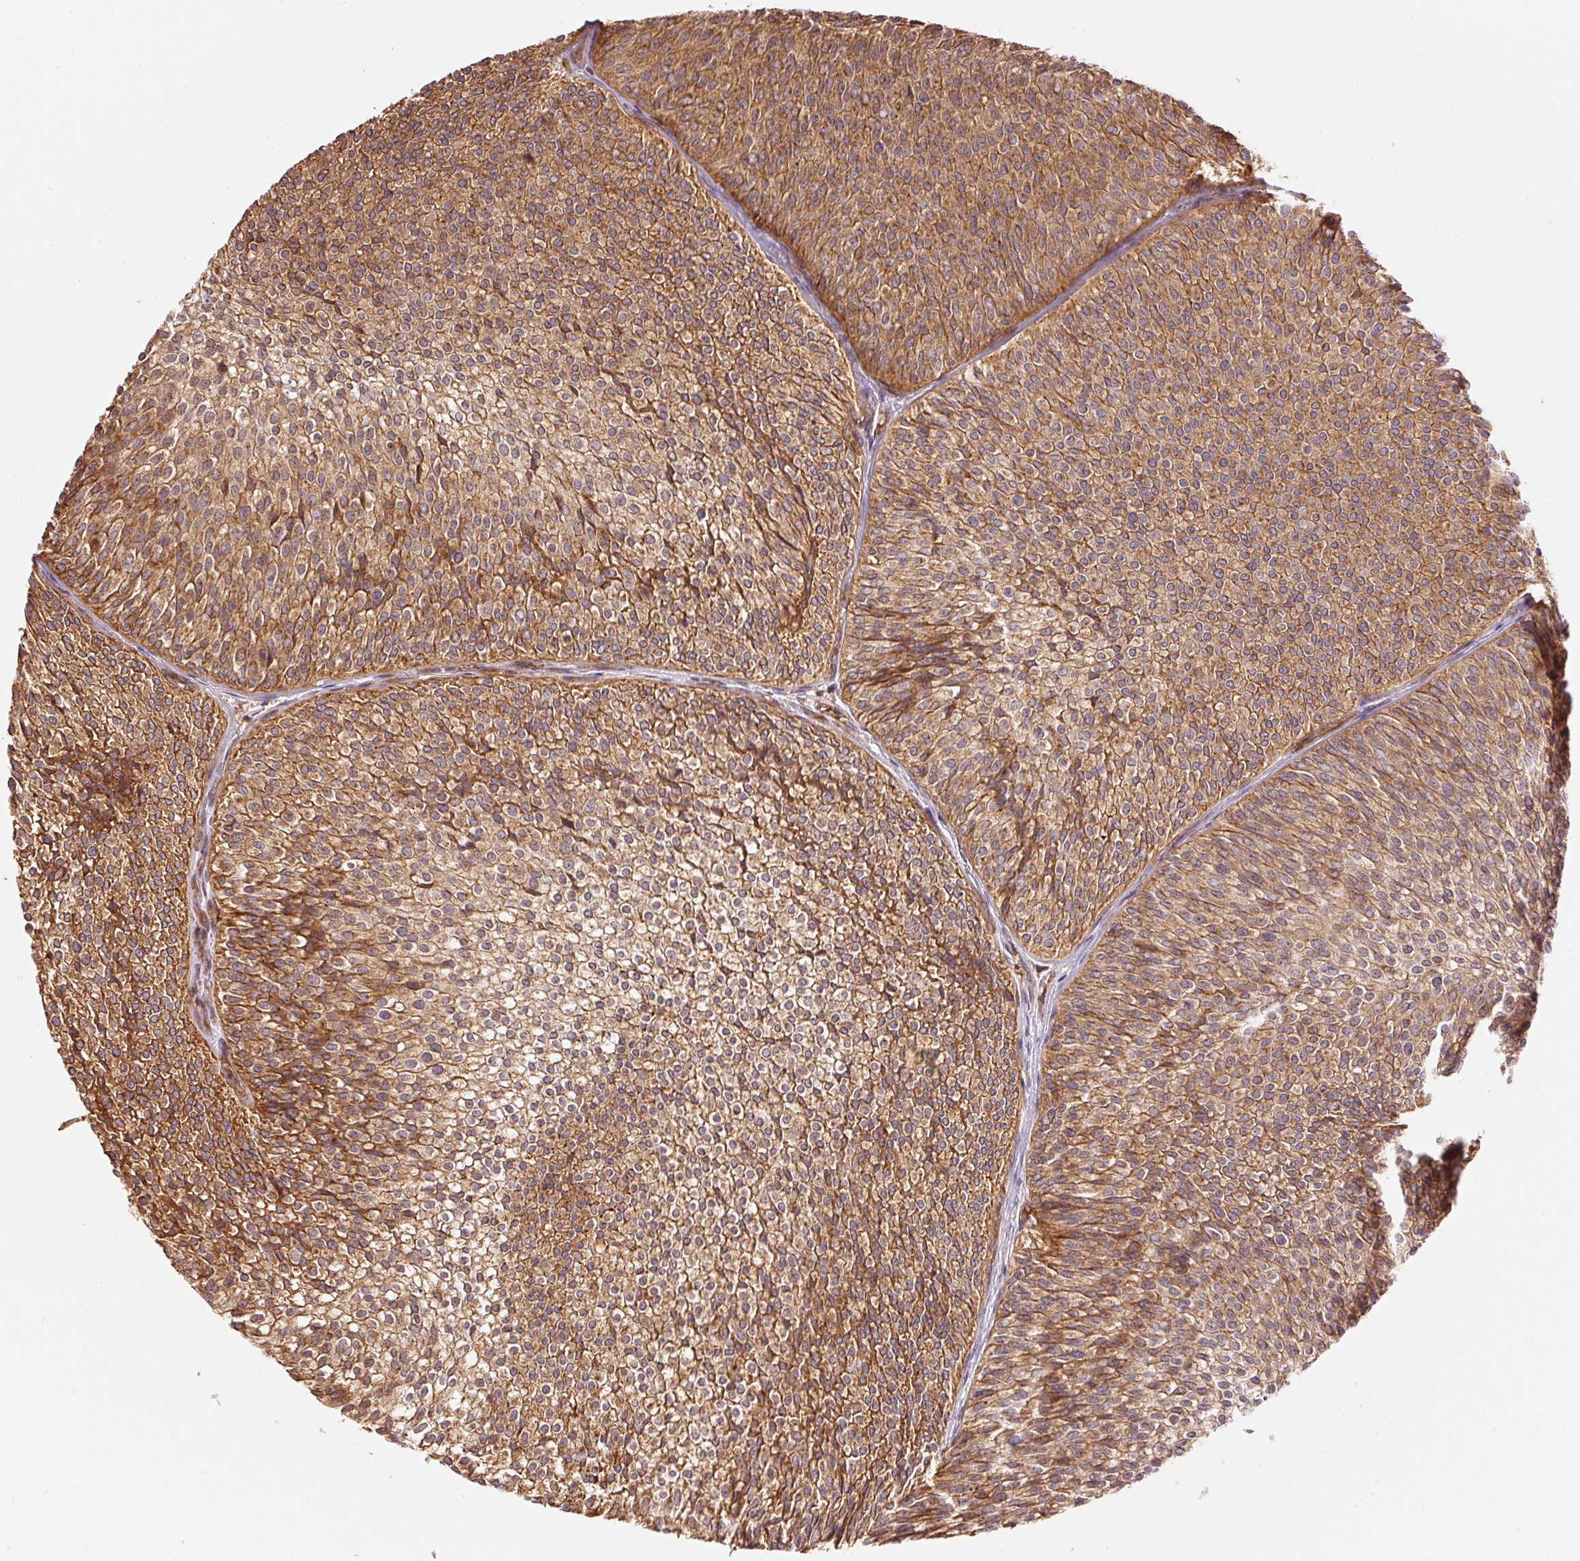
{"staining": {"intensity": "moderate", "quantity": ">75%", "location": "cytoplasmic/membranous"}, "tissue": "urothelial cancer", "cell_type": "Tumor cells", "image_type": "cancer", "snomed": [{"axis": "morphology", "description": "Urothelial carcinoma, Low grade"}, {"axis": "topography", "description": "Urinary bladder"}], "caption": "DAB immunohistochemical staining of human urothelial cancer exhibits moderate cytoplasmic/membranous protein positivity in approximately >75% of tumor cells.", "gene": "ADCY4", "patient": {"sex": "male", "age": 91}}